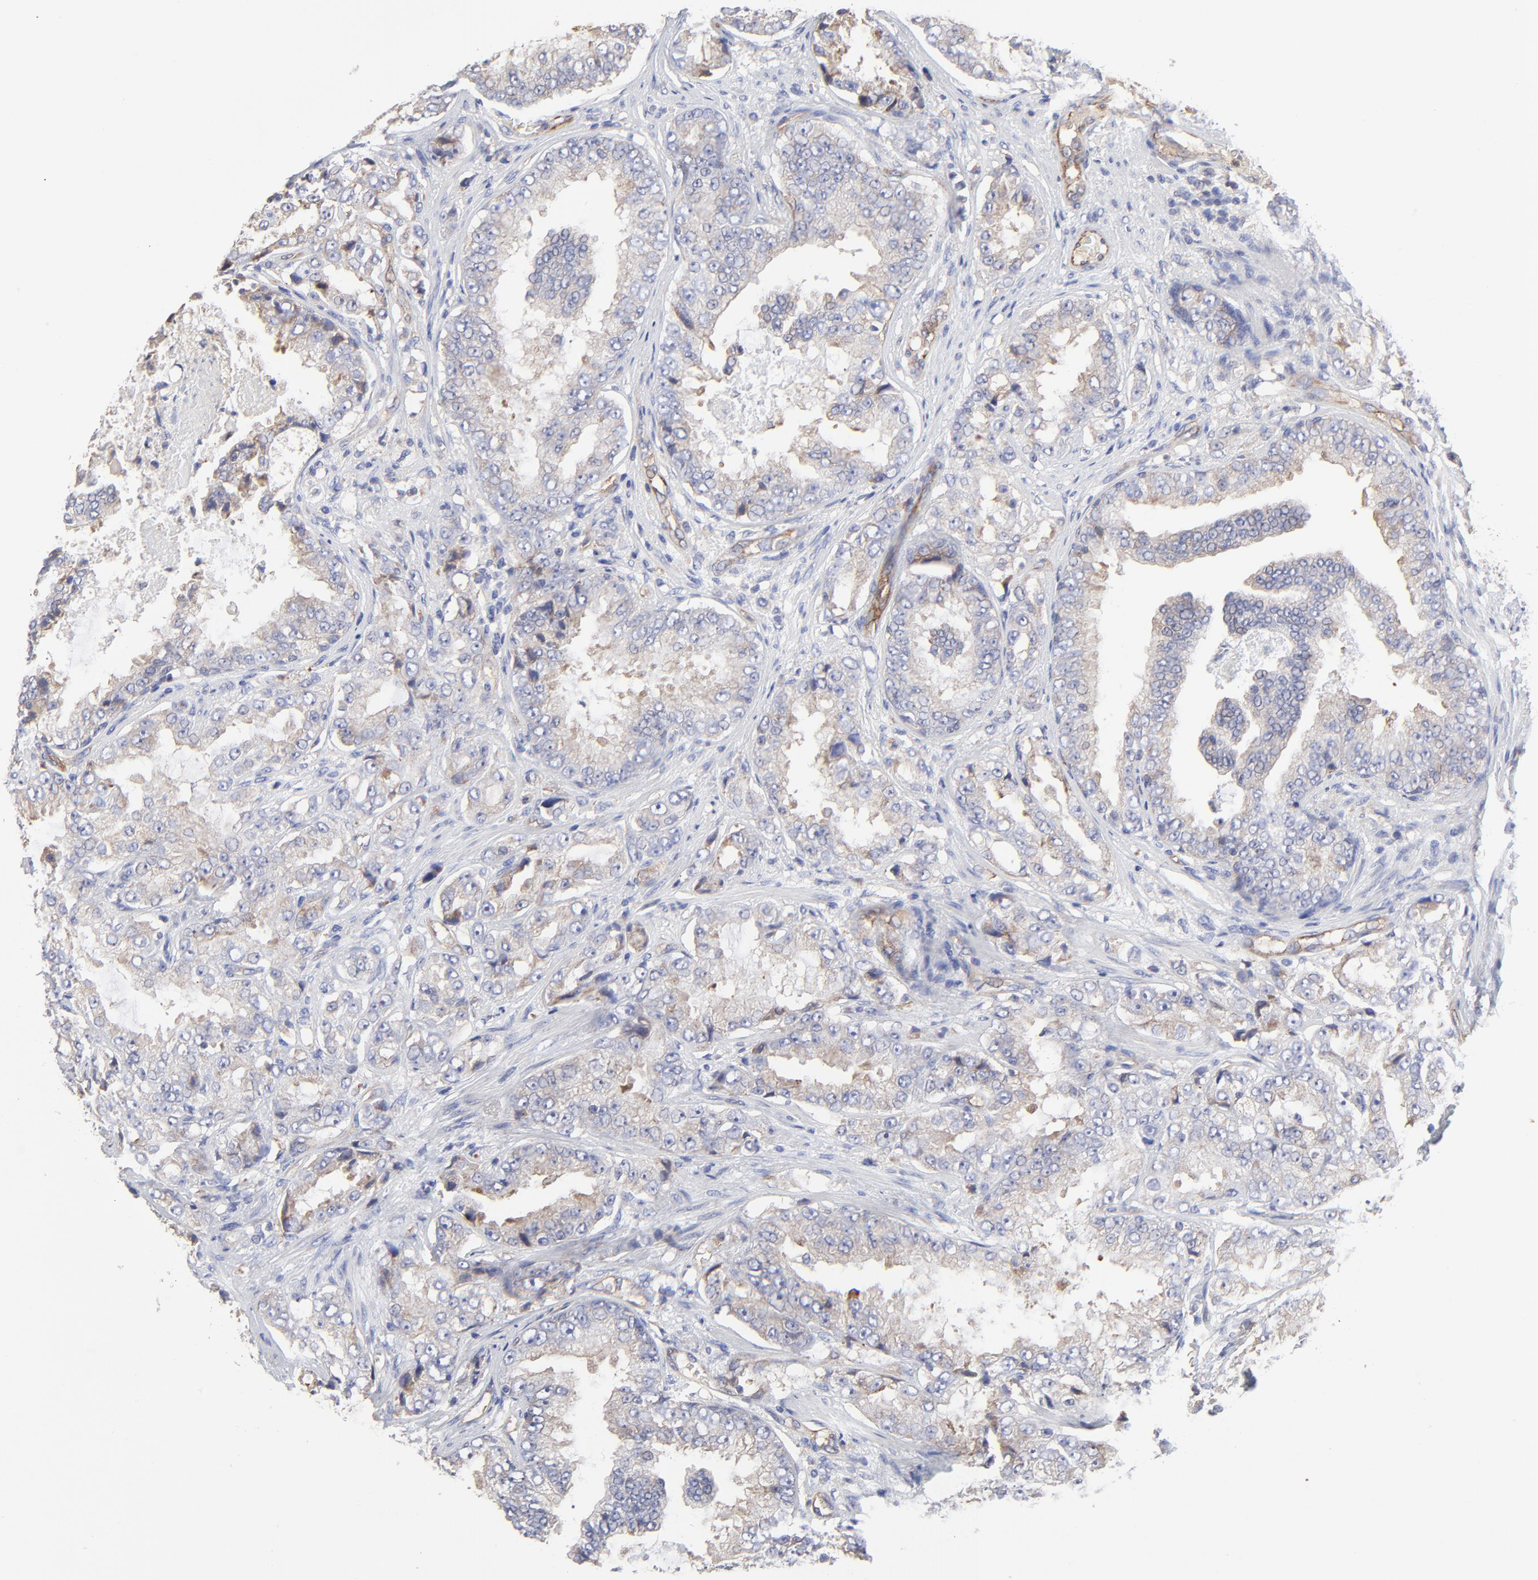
{"staining": {"intensity": "weak", "quantity": "<25%", "location": "cytoplasmic/membranous"}, "tissue": "prostate cancer", "cell_type": "Tumor cells", "image_type": "cancer", "snomed": [{"axis": "morphology", "description": "Adenocarcinoma, High grade"}, {"axis": "topography", "description": "Prostate"}], "caption": "IHC micrograph of human adenocarcinoma (high-grade) (prostate) stained for a protein (brown), which exhibits no expression in tumor cells. Nuclei are stained in blue.", "gene": "SULF2", "patient": {"sex": "male", "age": 73}}